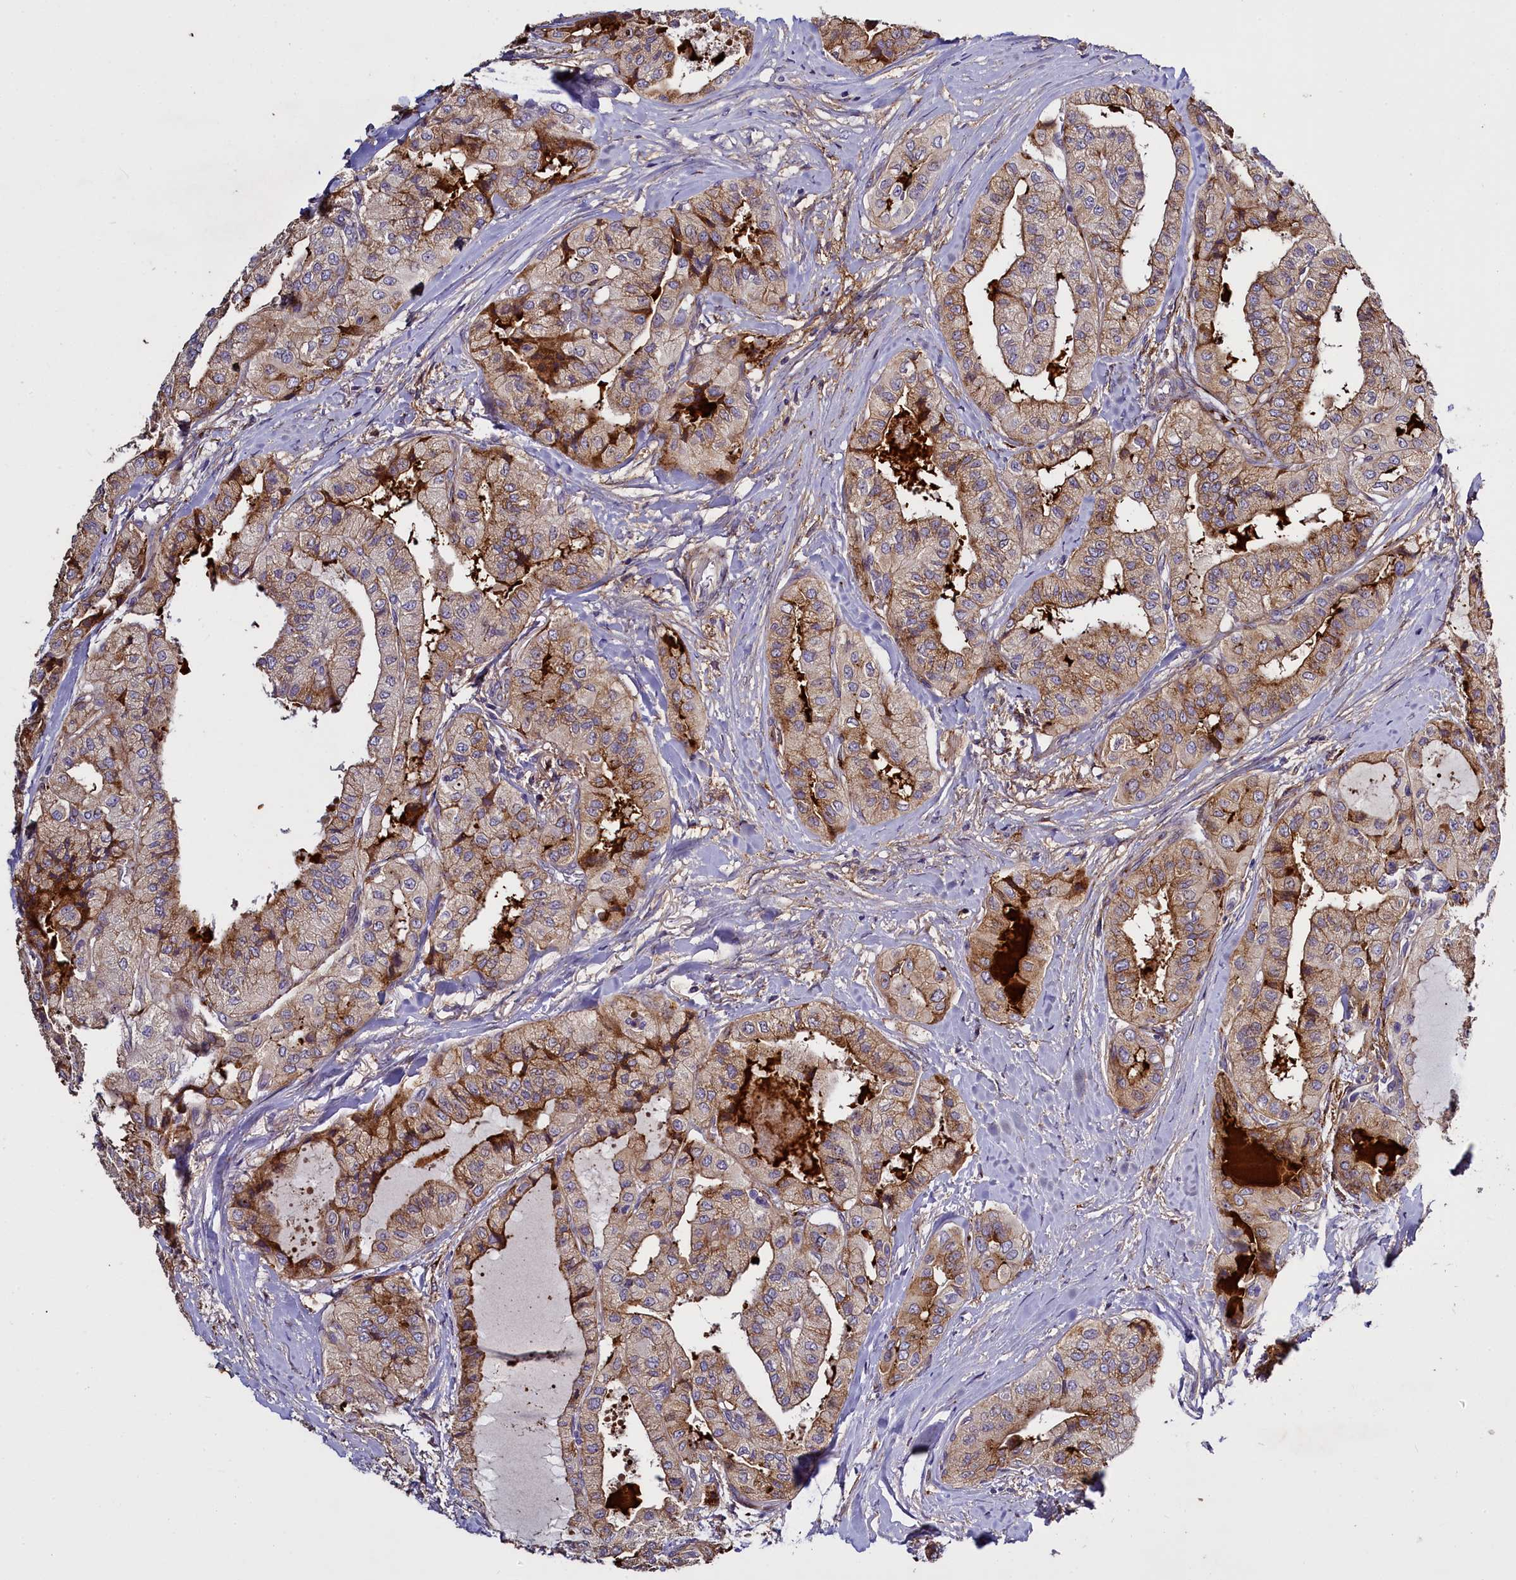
{"staining": {"intensity": "weak", "quantity": "25%-75%", "location": "cytoplasmic/membranous"}, "tissue": "thyroid cancer", "cell_type": "Tumor cells", "image_type": "cancer", "snomed": [{"axis": "morphology", "description": "Papillary adenocarcinoma, NOS"}, {"axis": "topography", "description": "Thyroid gland"}], "caption": "This is a histology image of immunohistochemistry (IHC) staining of thyroid papillary adenocarcinoma, which shows weak positivity in the cytoplasmic/membranous of tumor cells.", "gene": "MRC2", "patient": {"sex": "female", "age": 59}}